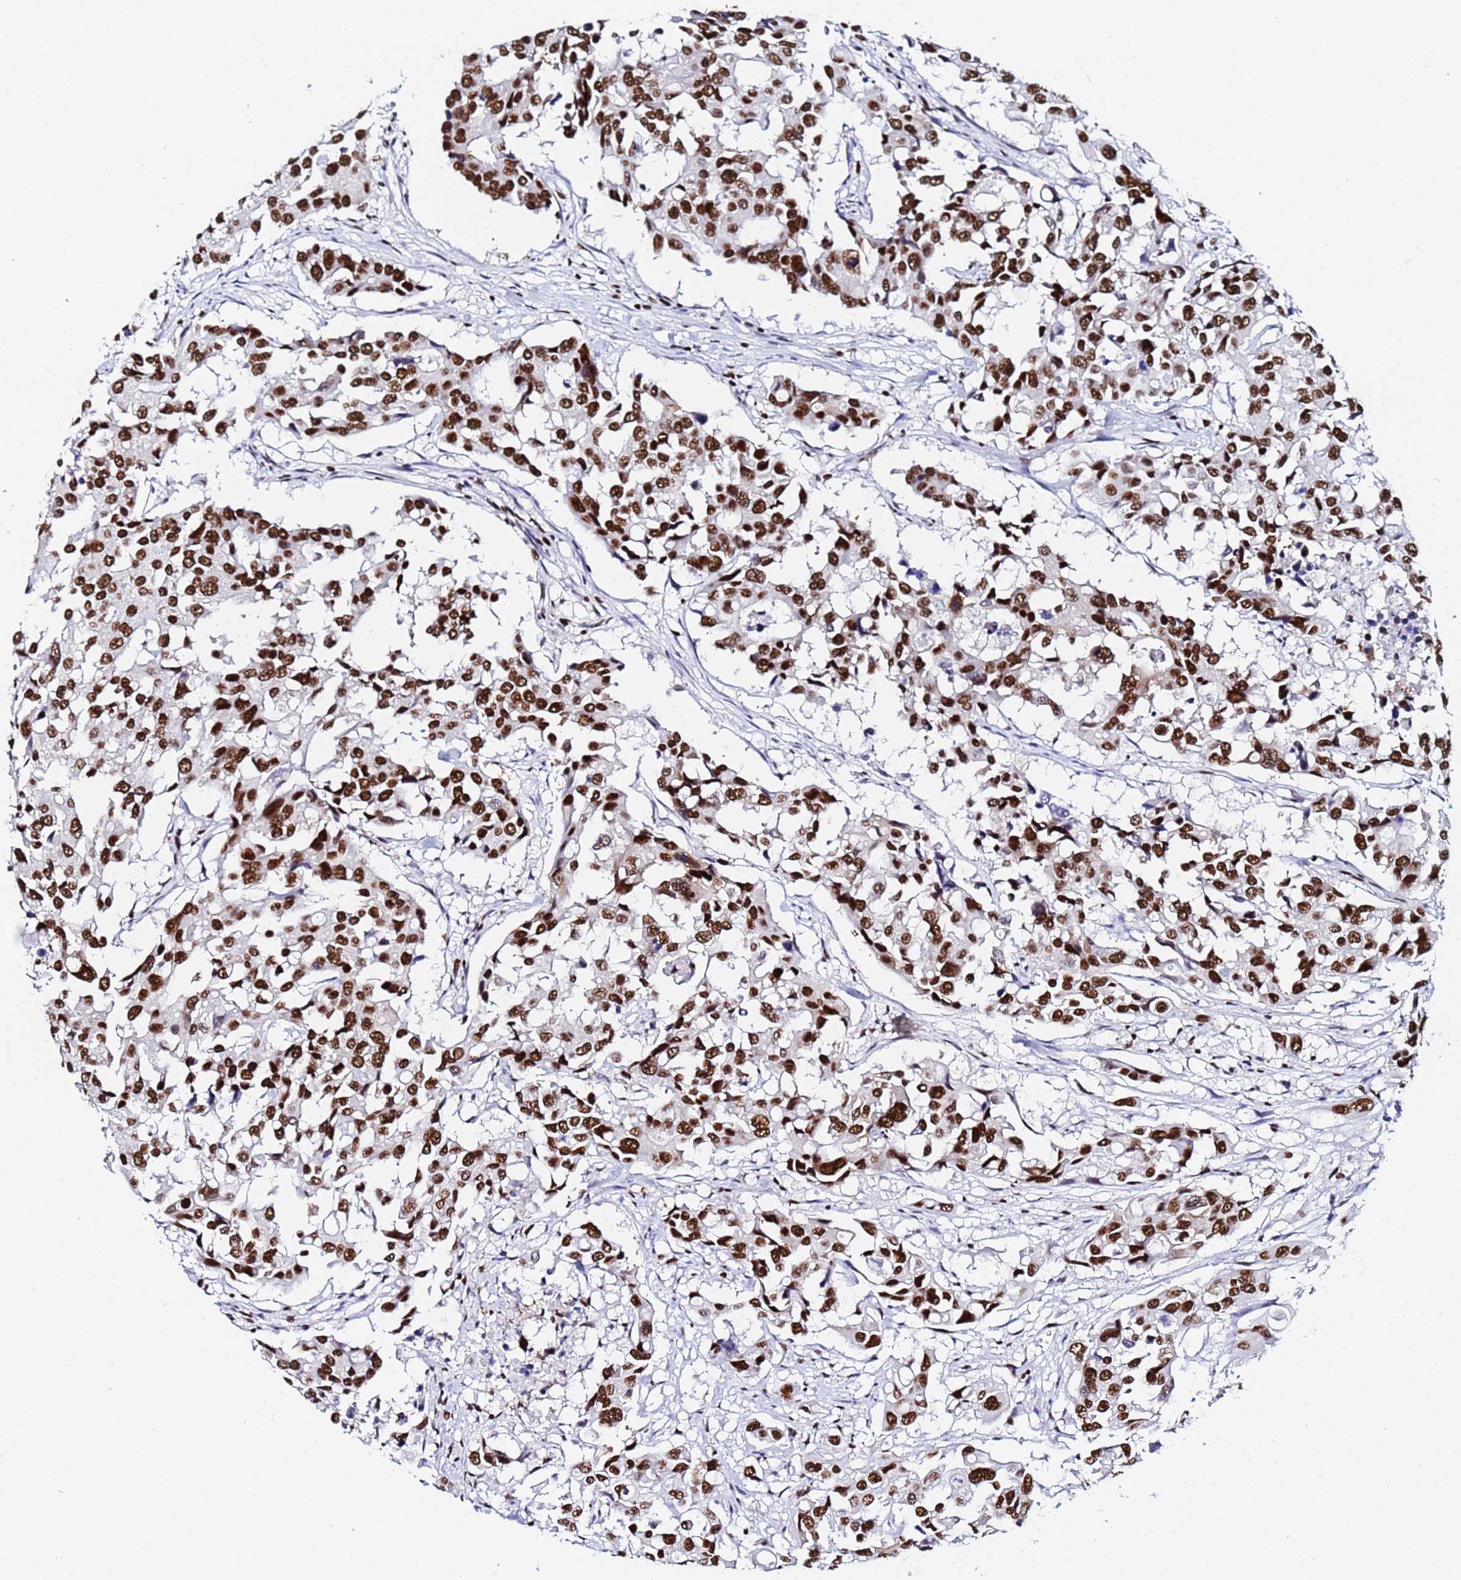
{"staining": {"intensity": "strong", "quantity": ">75%", "location": "nuclear"}, "tissue": "colorectal cancer", "cell_type": "Tumor cells", "image_type": "cancer", "snomed": [{"axis": "morphology", "description": "Adenocarcinoma, NOS"}, {"axis": "topography", "description": "Colon"}], "caption": "There is high levels of strong nuclear expression in tumor cells of colorectal adenocarcinoma, as demonstrated by immunohistochemical staining (brown color).", "gene": "SNRPA1", "patient": {"sex": "male", "age": 77}}